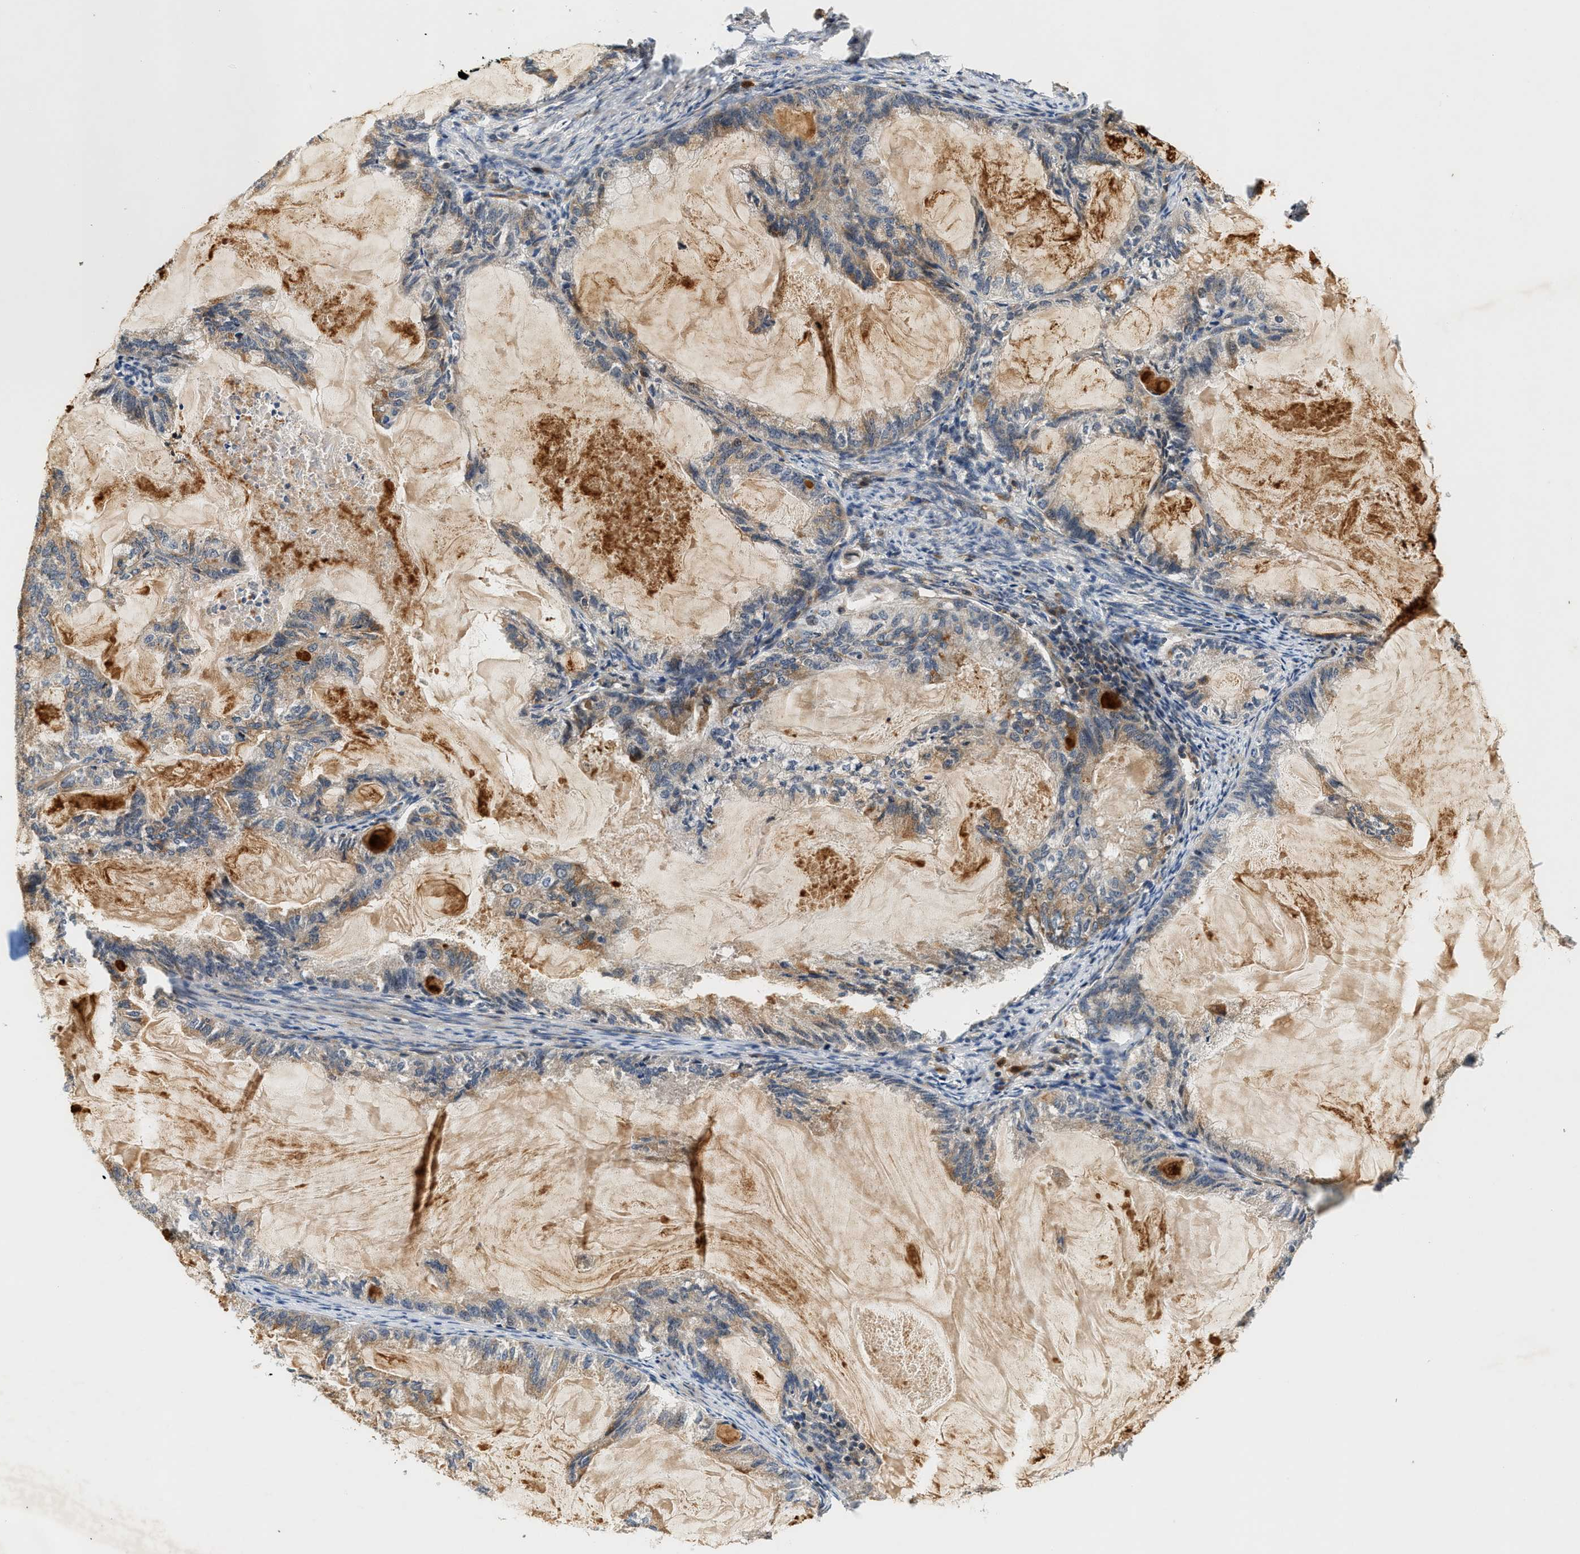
{"staining": {"intensity": "weak", "quantity": "25%-75%", "location": "cytoplasmic/membranous"}, "tissue": "endometrial cancer", "cell_type": "Tumor cells", "image_type": "cancer", "snomed": [{"axis": "morphology", "description": "Adenocarcinoma, NOS"}, {"axis": "topography", "description": "Endometrium"}], "caption": "Brown immunohistochemical staining in endometrial cancer (adenocarcinoma) shows weak cytoplasmic/membranous positivity in approximately 25%-75% of tumor cells.", "gene": "SAMD9", "patient": {"sex": "female", "age": 86}}